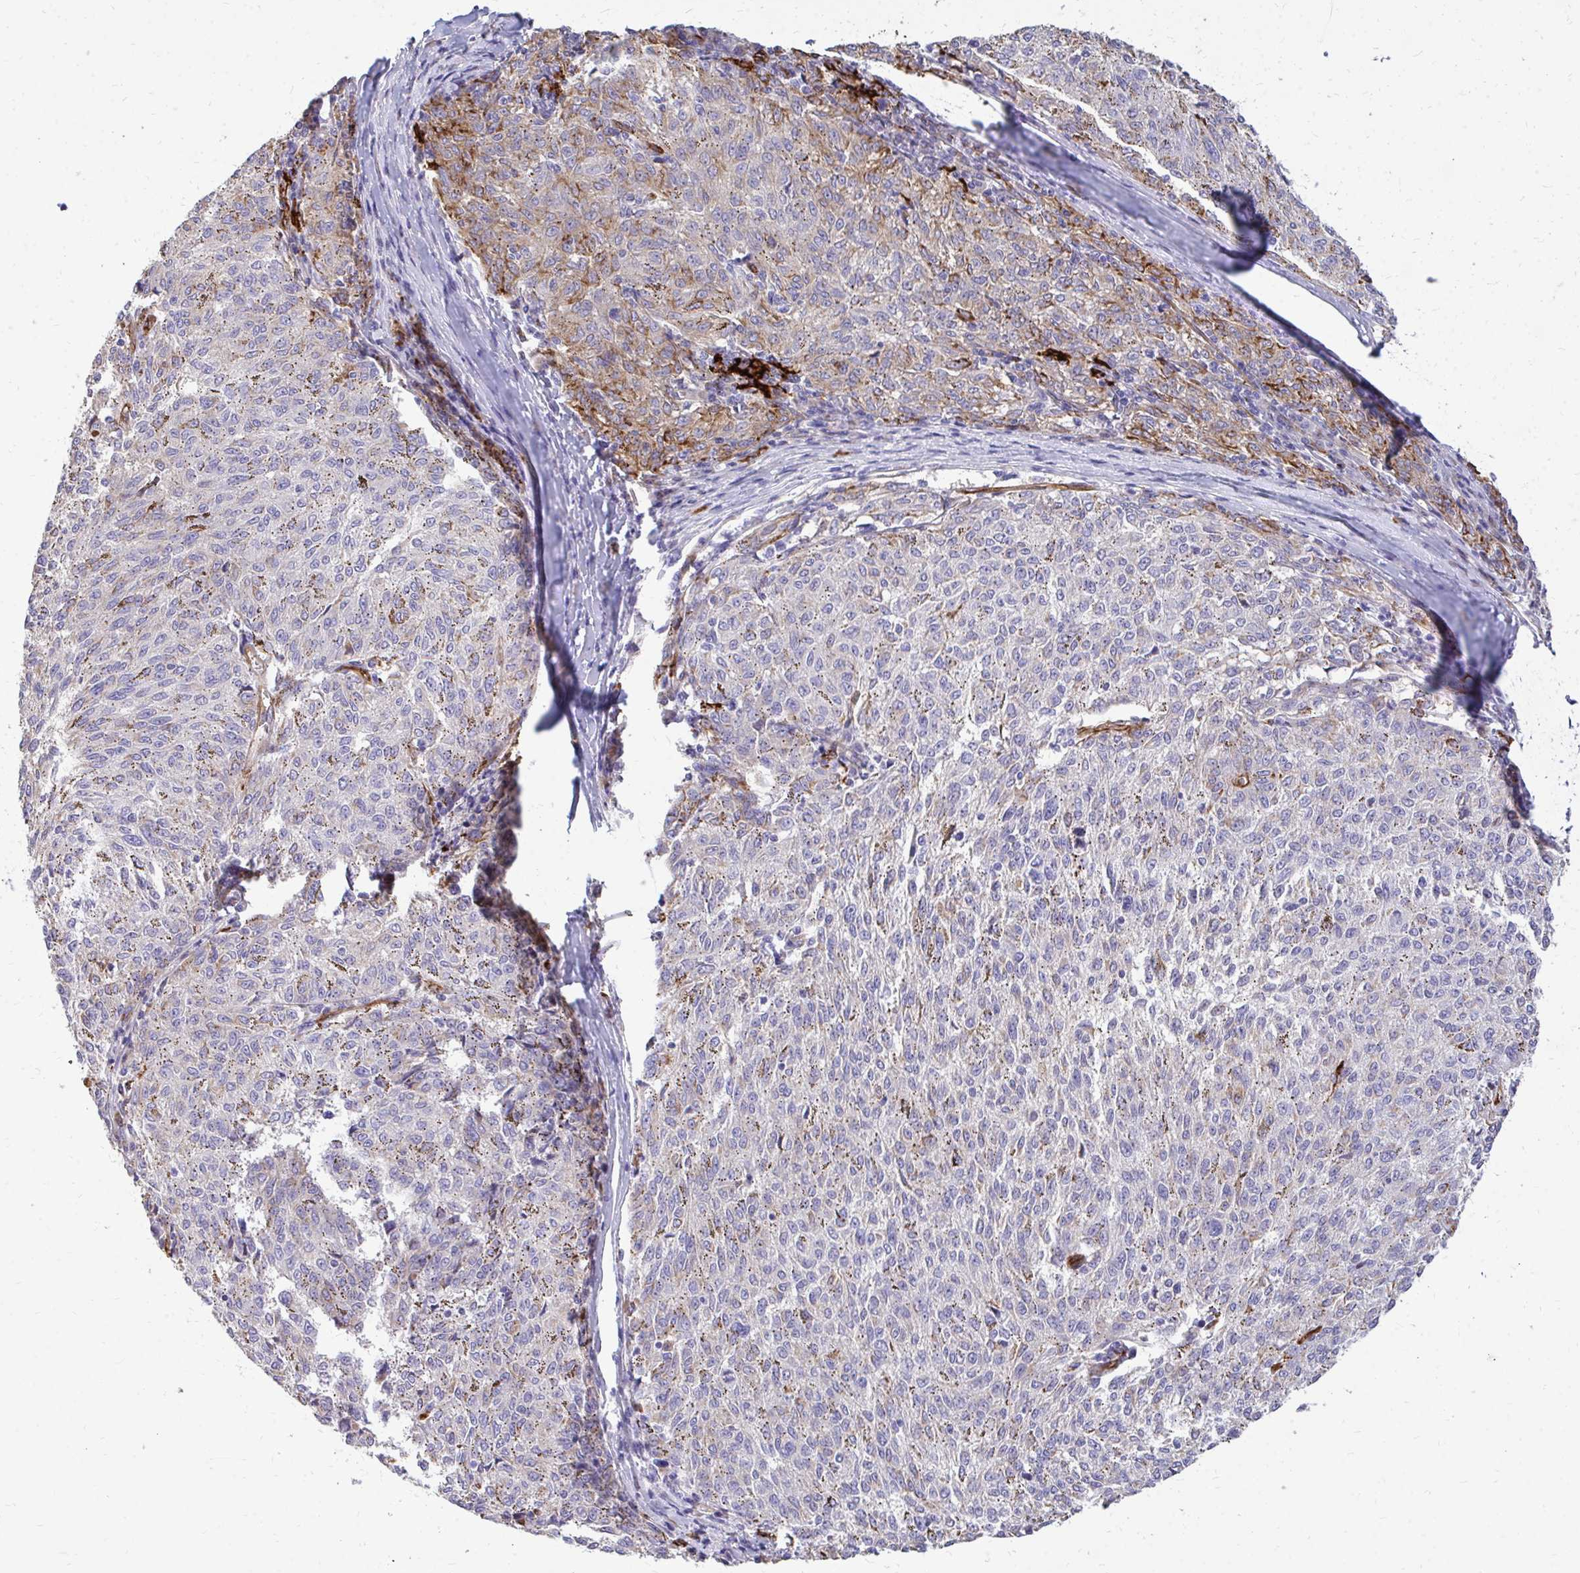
{"staining": {"intensity": "weak", "quantity": "<25%", "location": "cytoplasmic/membranous"}, "tissue": "melanoma", "cell_type": "Tumor cells", "image_type": "cancer", "snomed": [{"axis": "morphology", "description": "Malignant melanoma, NOS"}, {"axis": "topography", "description": "Skin"}], "caption": "The image reveals no staining of tumor cells in melanoma.", "gene": "MARCKSL1", "patient": {"sex": "female", "age": 72}}